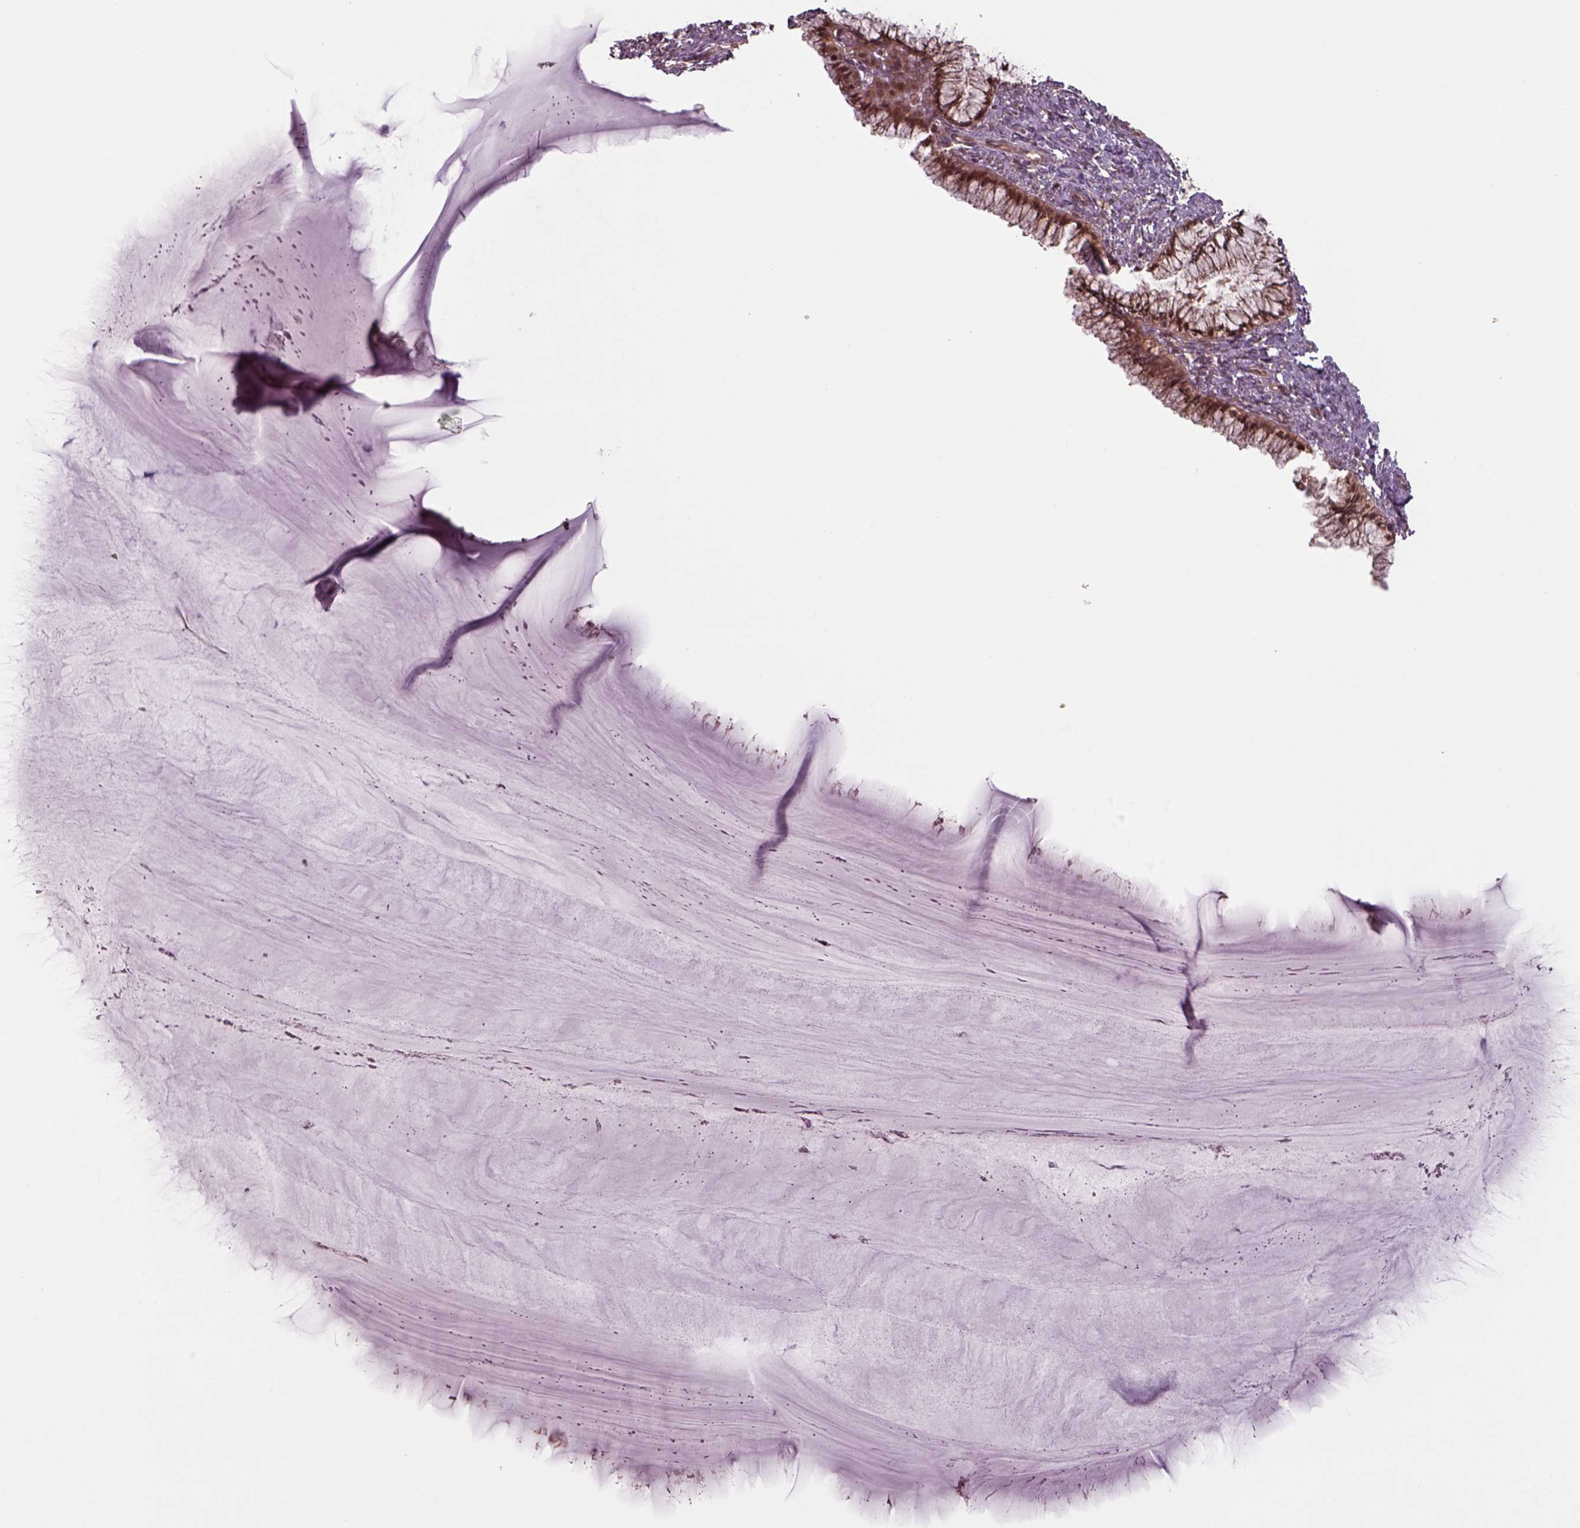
{"staining": {"intensity": "strong", "quantity": ">75%", "location": "cytoplasmic/membranous"}, "tissue": "cervix", "cell_type": "Glandular cells", "image_type": "normal", "snomed": [{"axis": "morphology", "description": "Normal tissue, NOS"}, {"axis": "topography", "description": "Cervix"}], "caption": "An image showing strong cytoplasmic/membranous staining in about >75% of glandular cells in normal cervix, as visualized by brown immunohistochemical staining.", "gene": "CHMP3", "patient": {"sex": "female", "age": 37}}